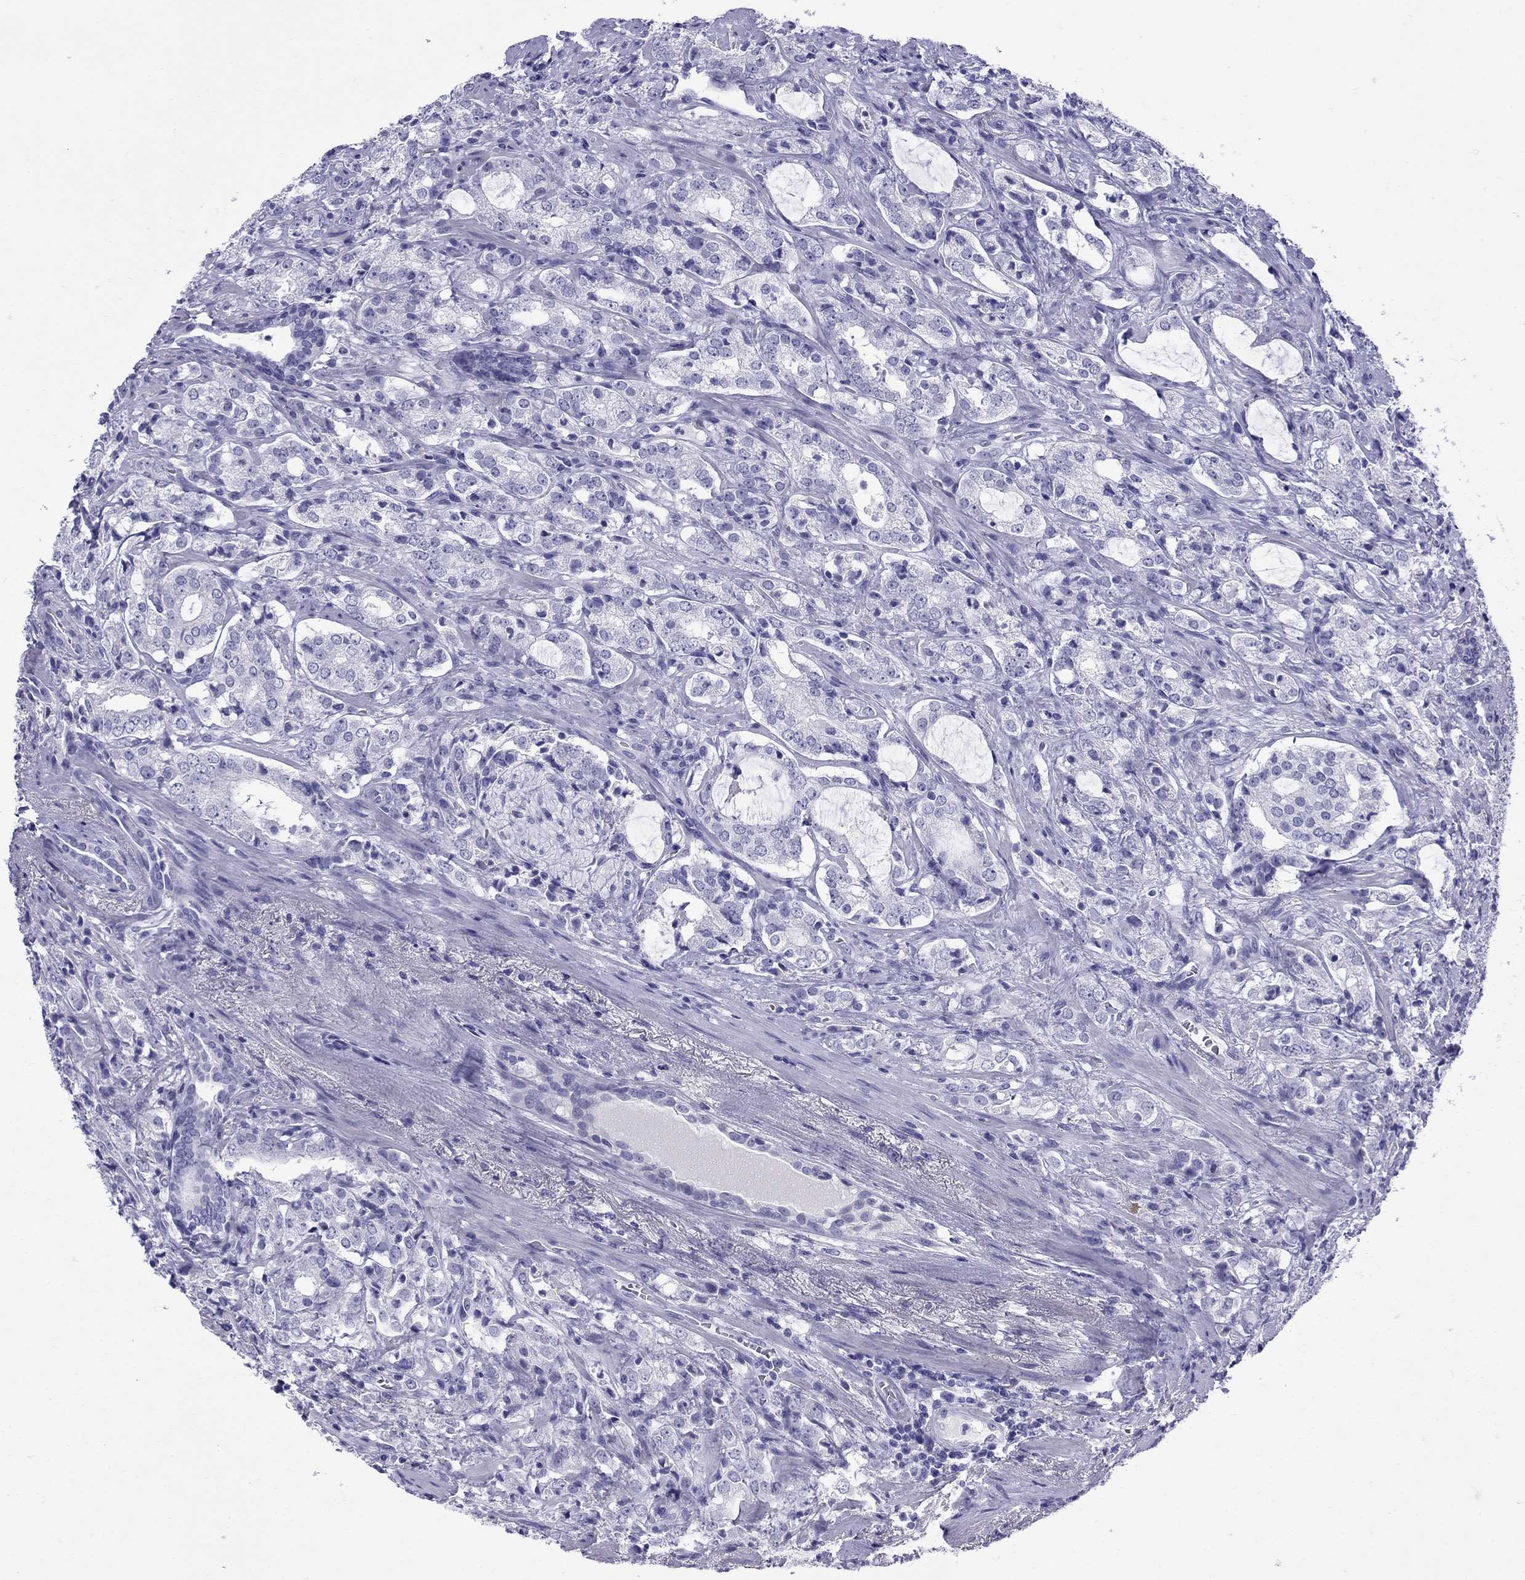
{"staining": {"intensity": "negative", "quantity": "none", "location": "none"}, "tissue": "prostate cancer", "cell_type": "Tumor cells", "image_type": "cancer", "snomed": [{"axis": "morphology", "description": "Adenocarcinoma, NOS"}, {"axis": "topography", "description": "Prostate"}], "caption": "Histopathology image shows no protein expression in tumor cells of prostate adenocarcinoma tissue. (IHC, brightfield microscopy, high magnification).", "gene": "GRIA2", "patient": {"sex": "male", "age": 66}}